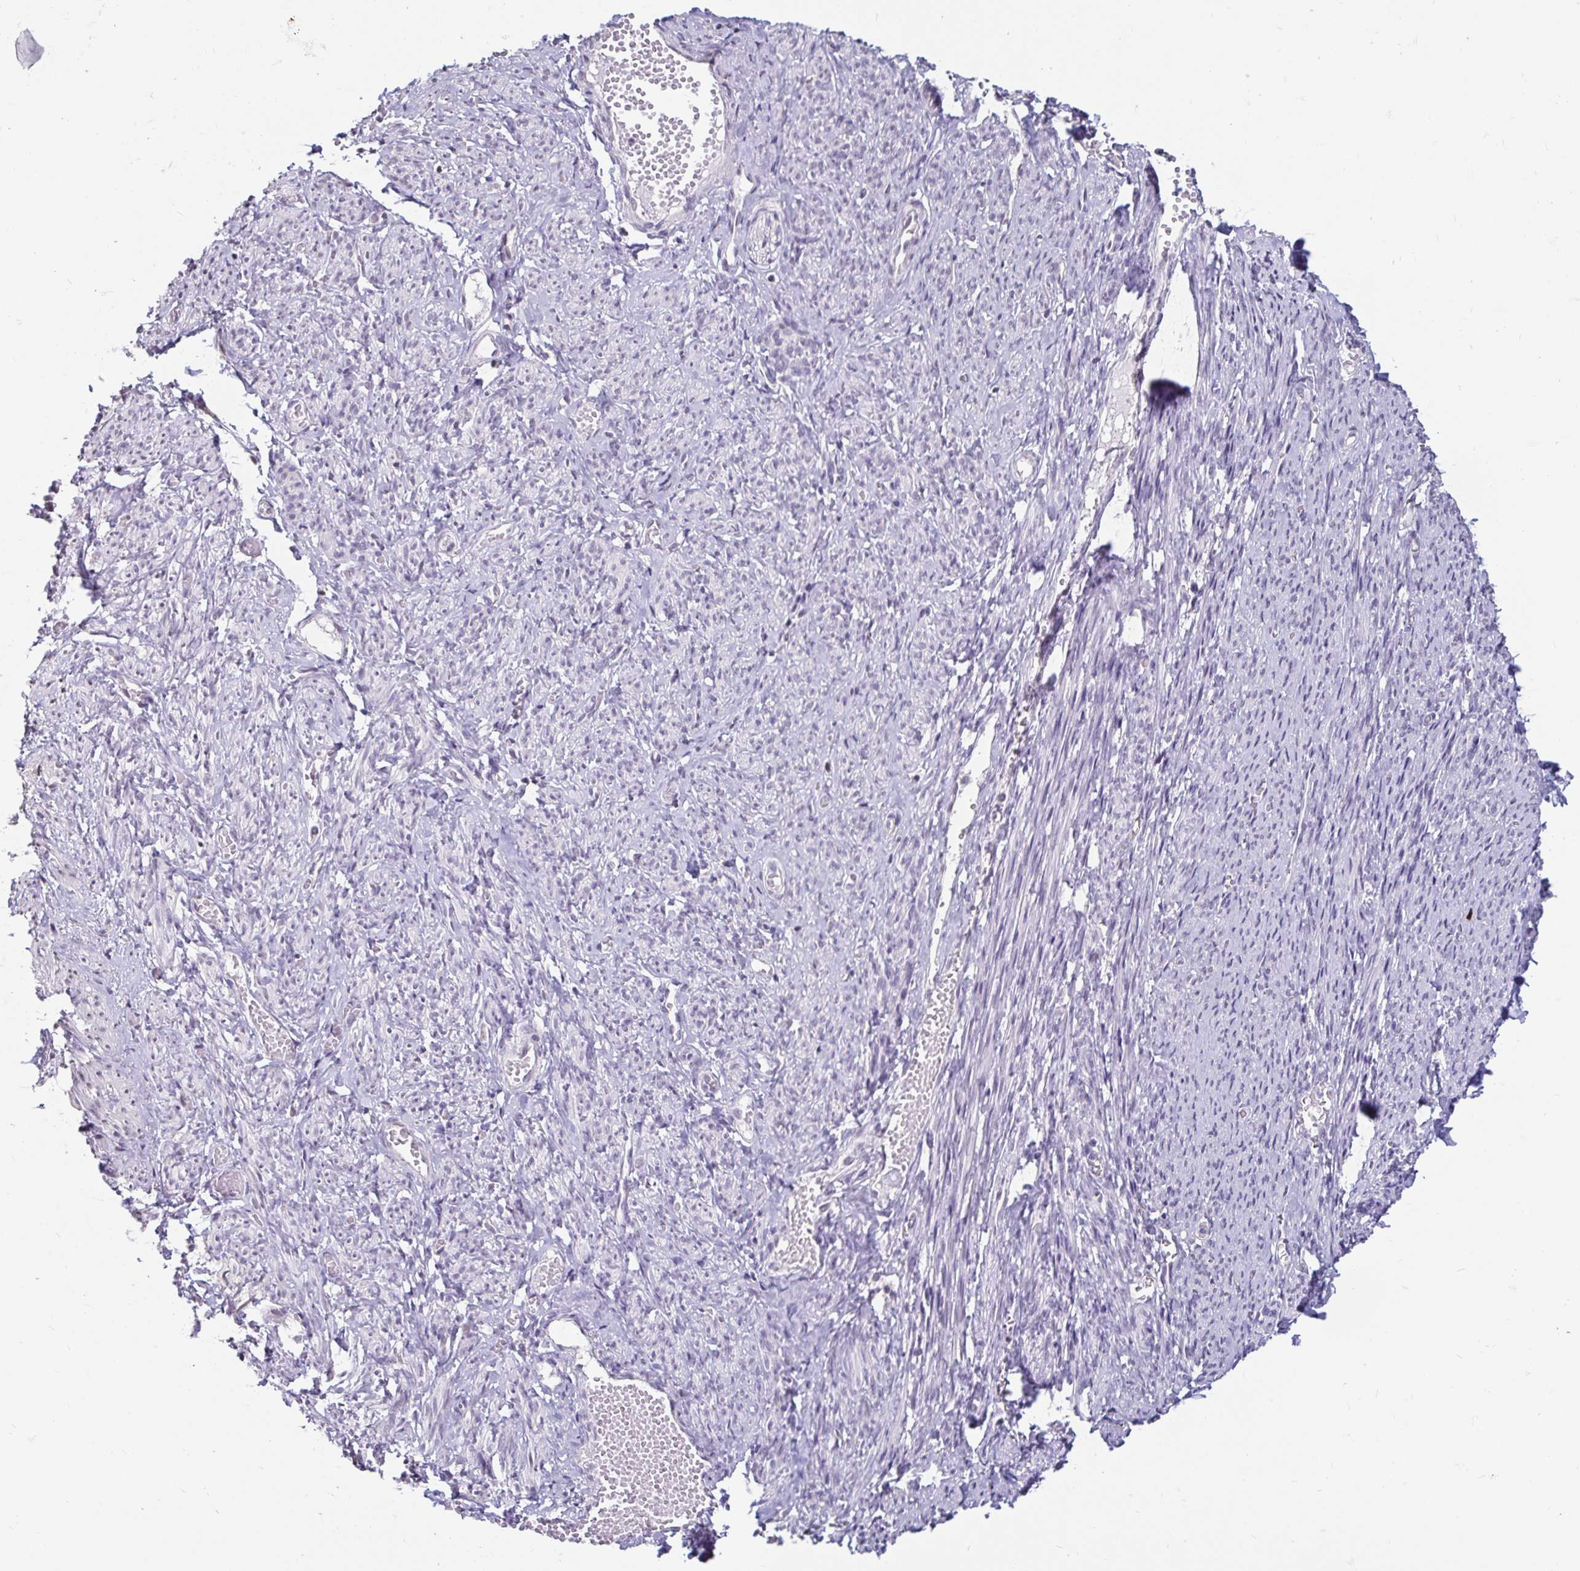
{"staining": {"intensity": "negative", "quantity": "none", "location": "none"}, "tissue": "smooth muscle", "cell_type": "Smooth muscle cells", "image_type": "normal", "snomed": [{"axis": "morphology", "description": "Normal tissue, NOS"}, {"axis": "topography", "description": "Smooth muscle"}], "caption": "The micrograph reveals no significant expression in smooth muscle cells of smooth muscle. (DAB (3,3'-diaminobenzidine) immunohistochemistry (IHC) visualized using brightfield microscopy, high magnification).", "gene": "ANLN", "patient": {"sex": "female", "age": 65}}